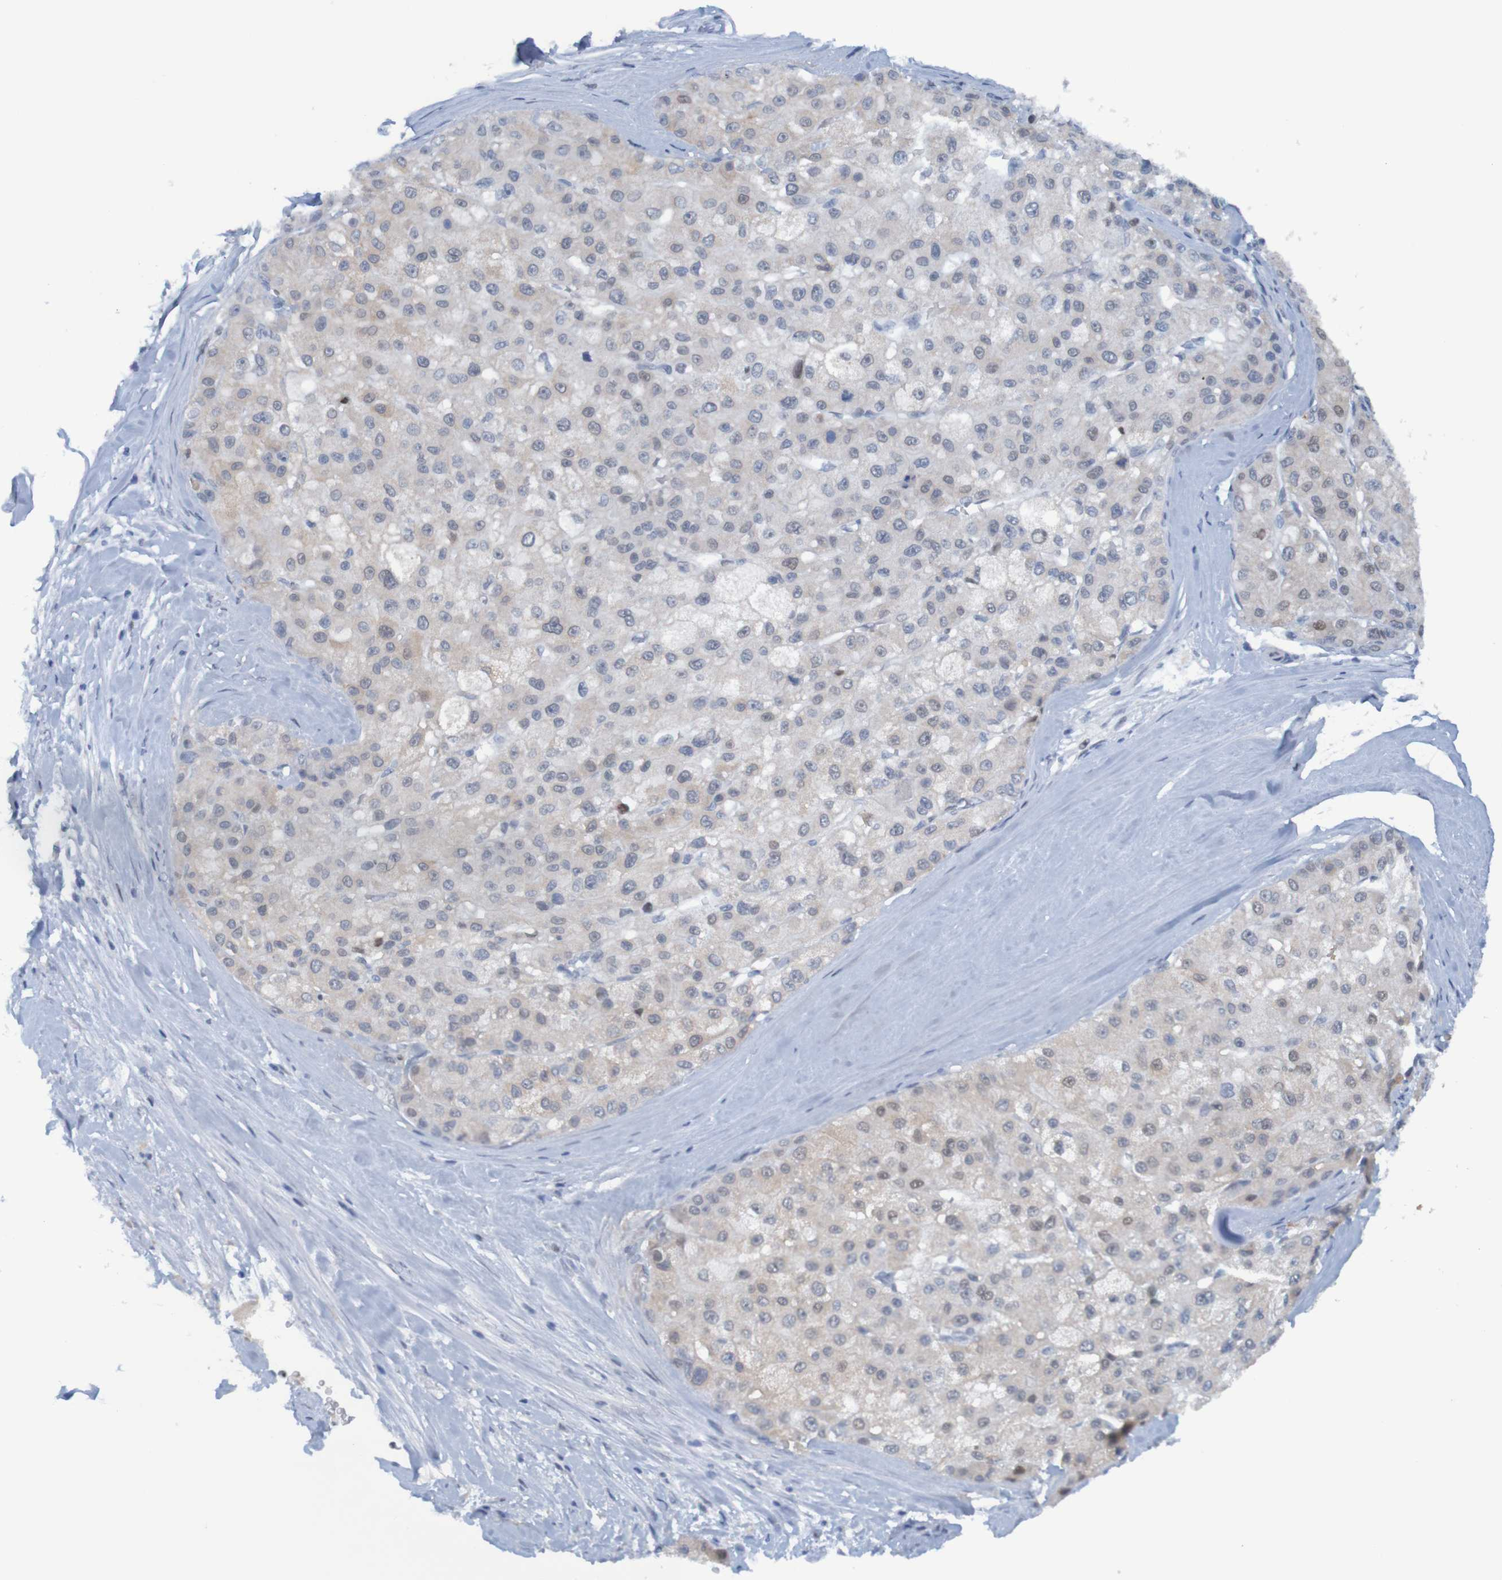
{"staining": {"intensity": "negative", "quantity": "none", "location": "none"}, "tissue": "liver cancer", "cell_type": "Tumor cells", "image_type": "cancer", "snomed": [{"axis": "morphology", "description": "Carcinoma, Hepatocellular, NOS"}, {"axis": "topography", "description": "Liver"}], "caption": "The IHC histopathology image has no significant expression in tumor cells of liver cancer (hepatocellular carcinoma) tissue.", "gene": "USP36", "patient": {"sex": "male", "age": 80}}